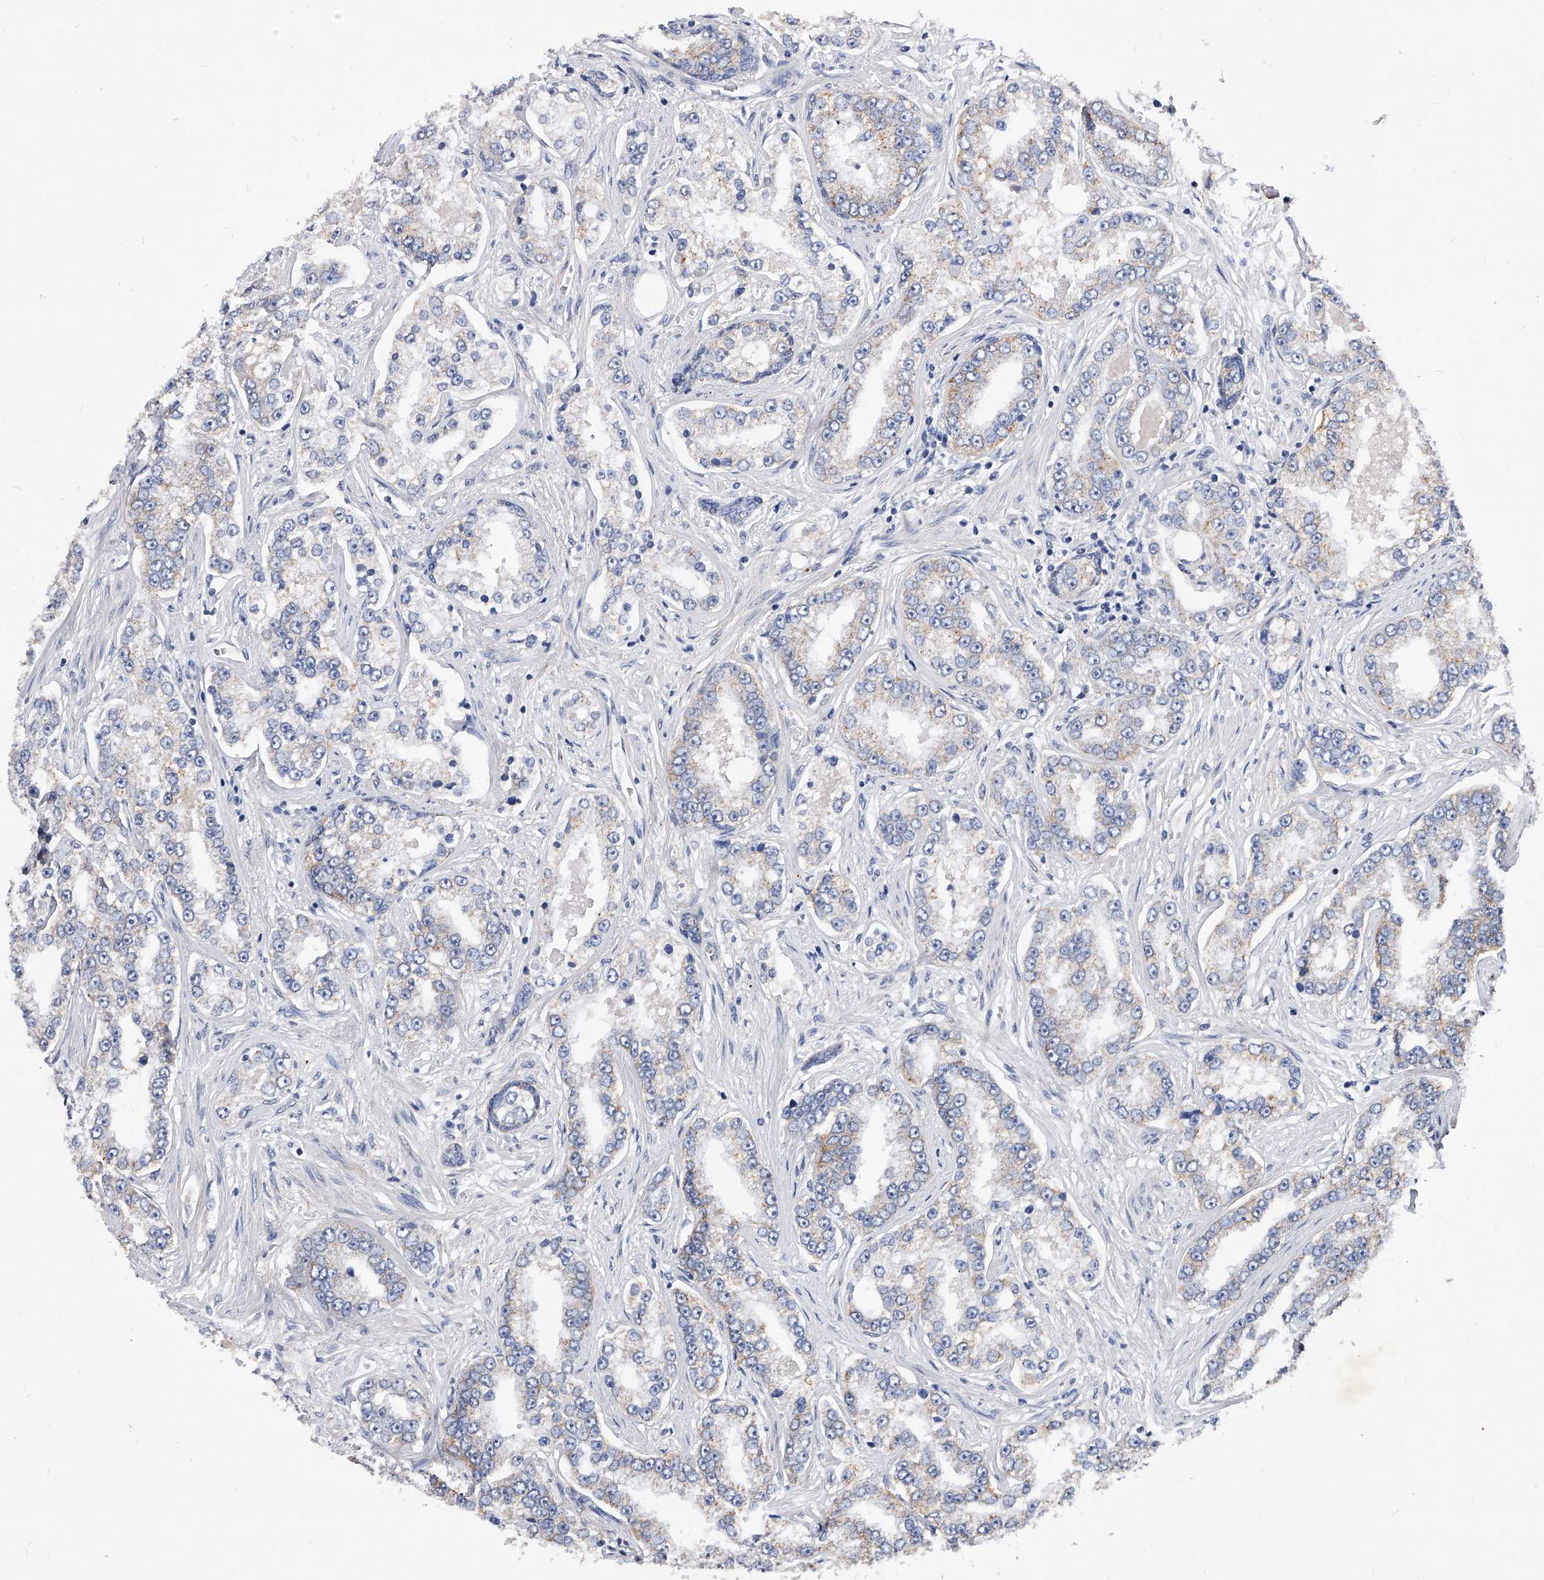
{"staining": {"intensity": "weak", "quantity": "<25%", "location": "cytoplasmic/membranous"}, "tissue": "prostate cancer", "cell_type": "Tumor cells", "image_type": "cancer", "snomed": [{"axis": "morphology", "description": "Normal tissue, NOS"}, {"axis": "morphology", "description": "Adenocarcinoma, High grade"}, {"axis": "topography", "description": "Prostate"}], "caption": "Image shows no protein positivity in tumor cells of prostate cancer tissue.", "gene": "ZNF529", "patient": {"sex": "male", "age": 83}}